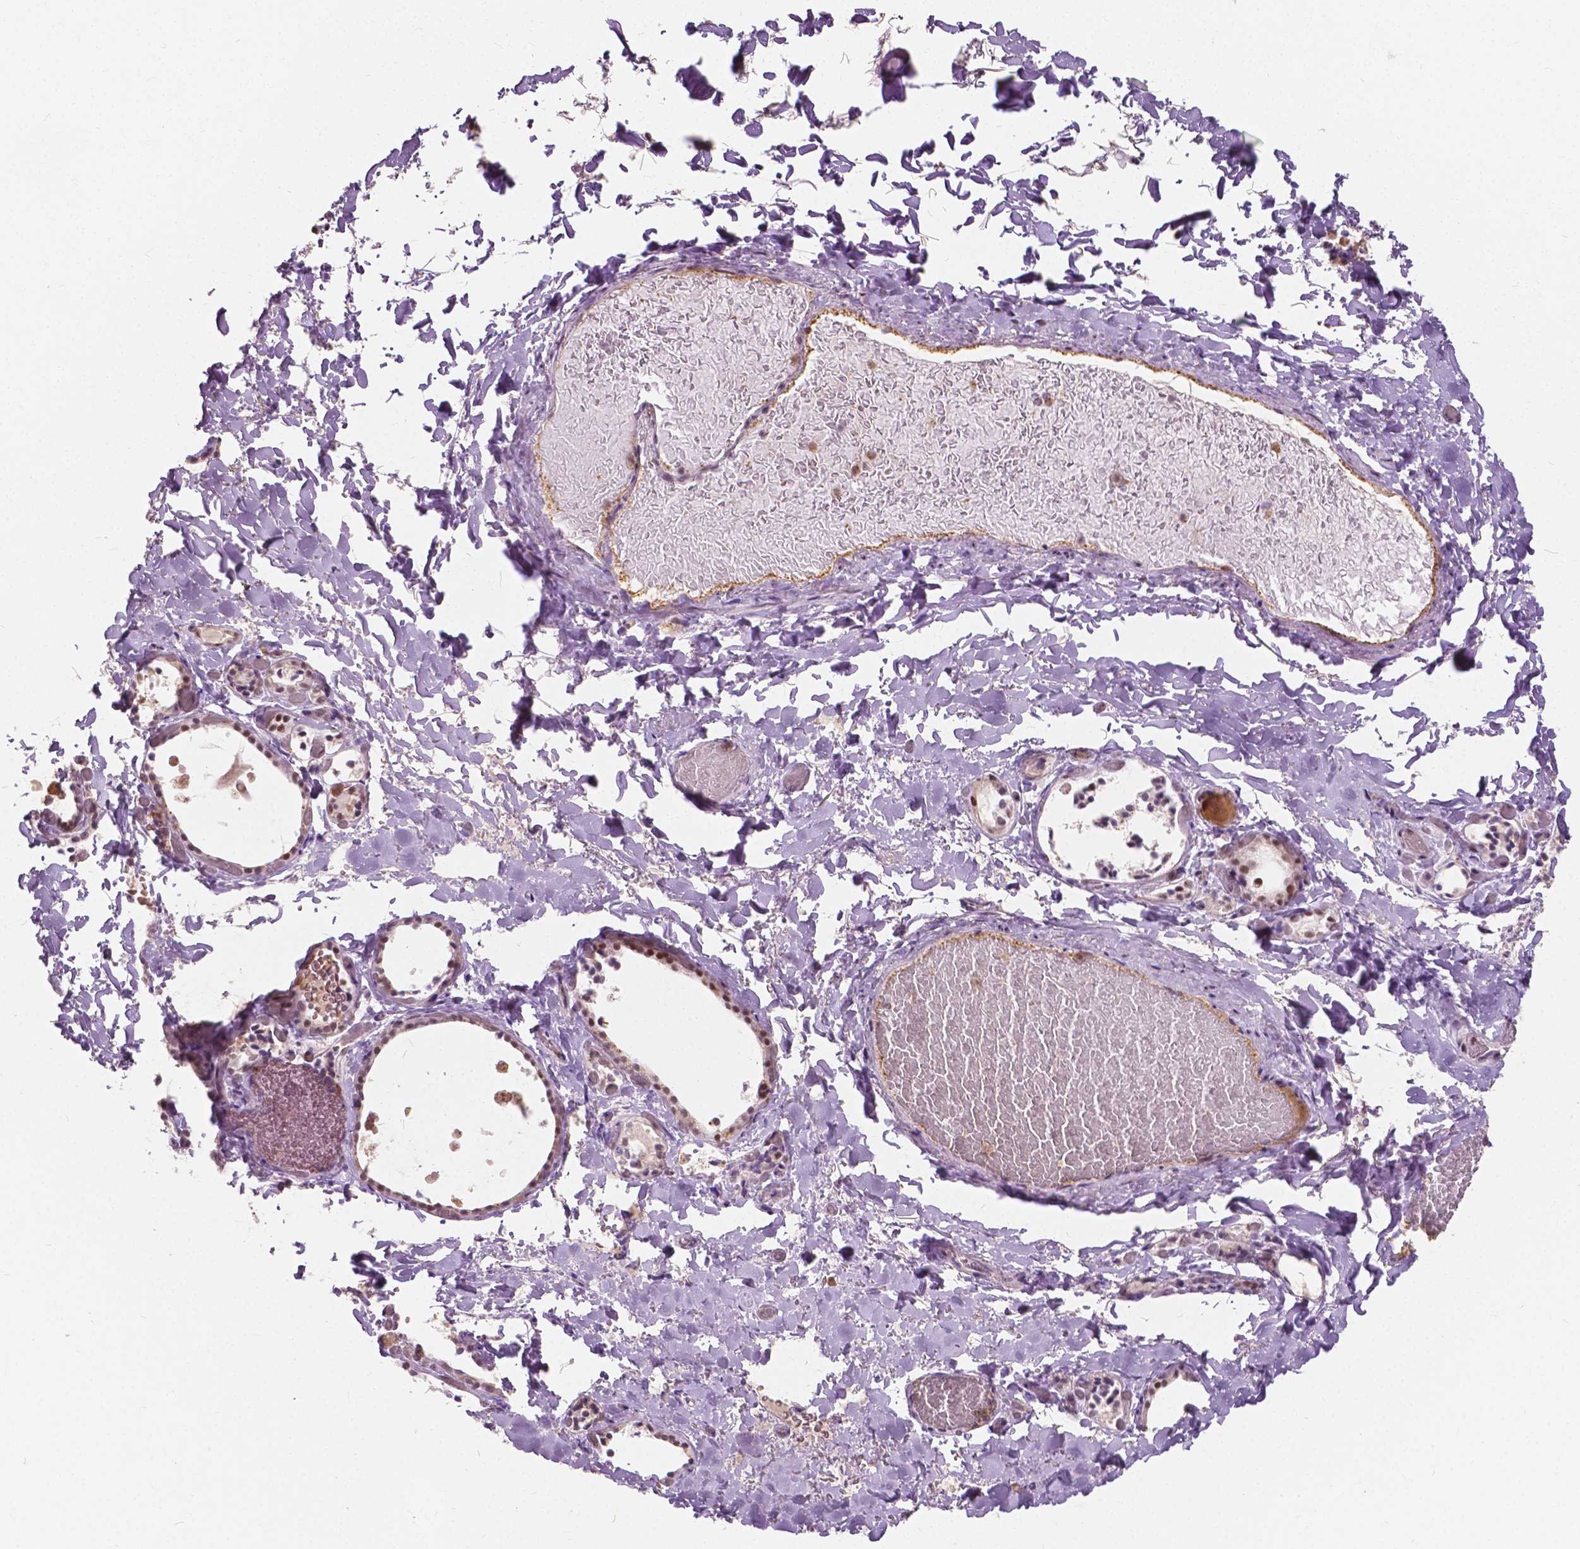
{"staining": {"intensity": "moderate", "quantity": "25%-75%", "location": "nuclear"}, "tissue": "thyroid gland", "cell_type": "Glandular cells", "image_type": "normal", "snomed": [{"axis": "morphology", "description": "Normal tissue, NOS"}, {"axis": "topography", "description": "Thyroid gland"}], "caption": "DAB (3,3'-diaminobenzidine) immunohistochemical staining of normal human thyroid gland shows moderate nuclear protein positivity in about 25%-75% of glandular cells. The staining was performed using DAB (3,3'-diaminobenzidine), with brown indicating positive protein expression. Nuclei are stained blue with hematoxylin.", "gene": "DLX6", "patient": {"sex": "female", "age": 56}}